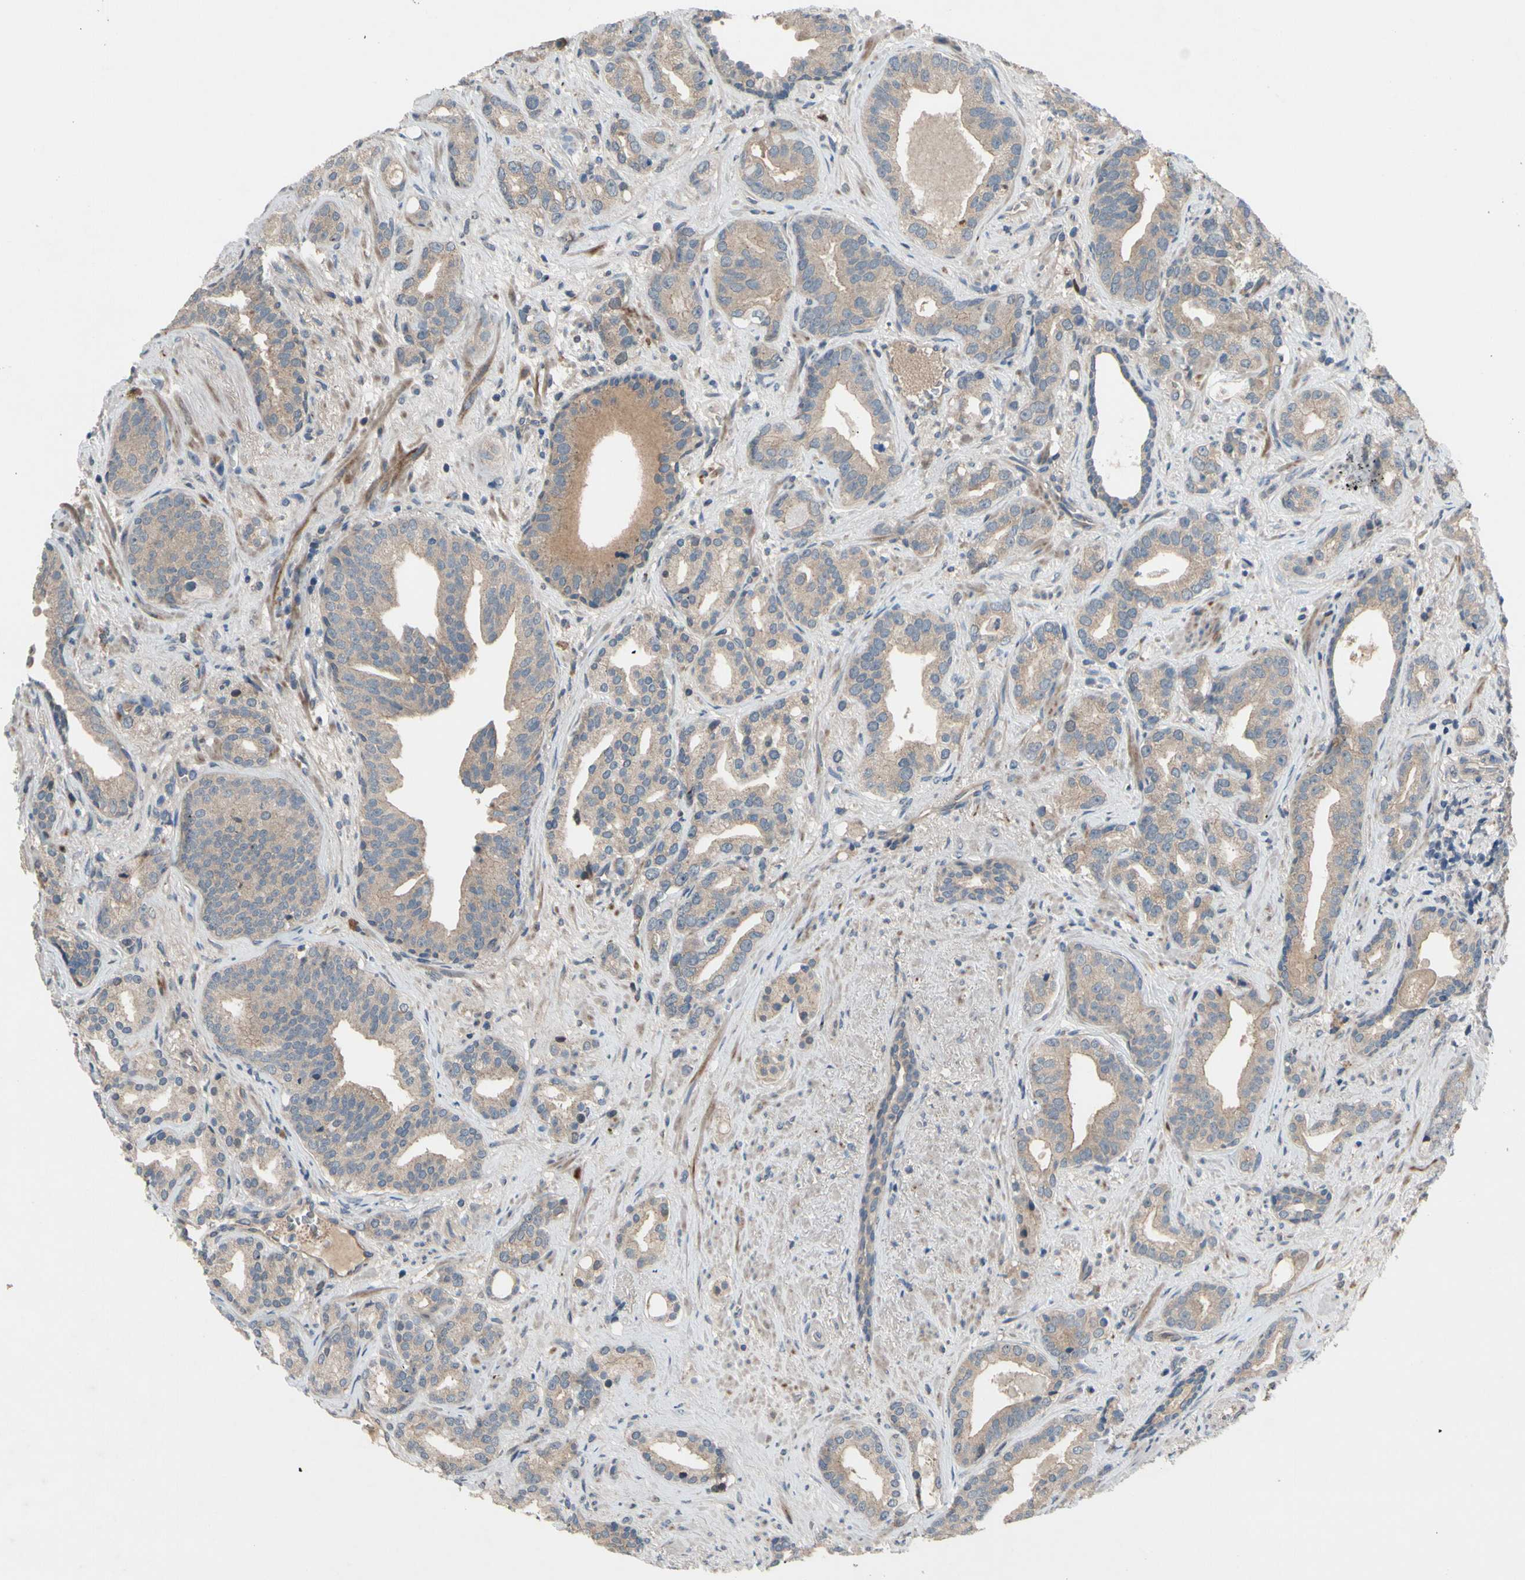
{"staining": {"intensity": "weak", "quantity": ">75%", "location": "cytoplasmic/membranous"}, "tissue": "prostate cancer", "cell_type": "Tumor cells", "image_type": "cancer", "snomed": [{"axis": "morphology", "description": "Adenocarcinoma, Low grade"}, {"axis": "topography", "description": "Prostate"}], "caption": "The immunohistochemical stain highlights weak cytoplasmic/membranous expression in tumor cells of low-grade adenocarcinoma (prostate) tissue.", "gene": "ICAM5", "patient": {"sex": "male", "age": 63}}